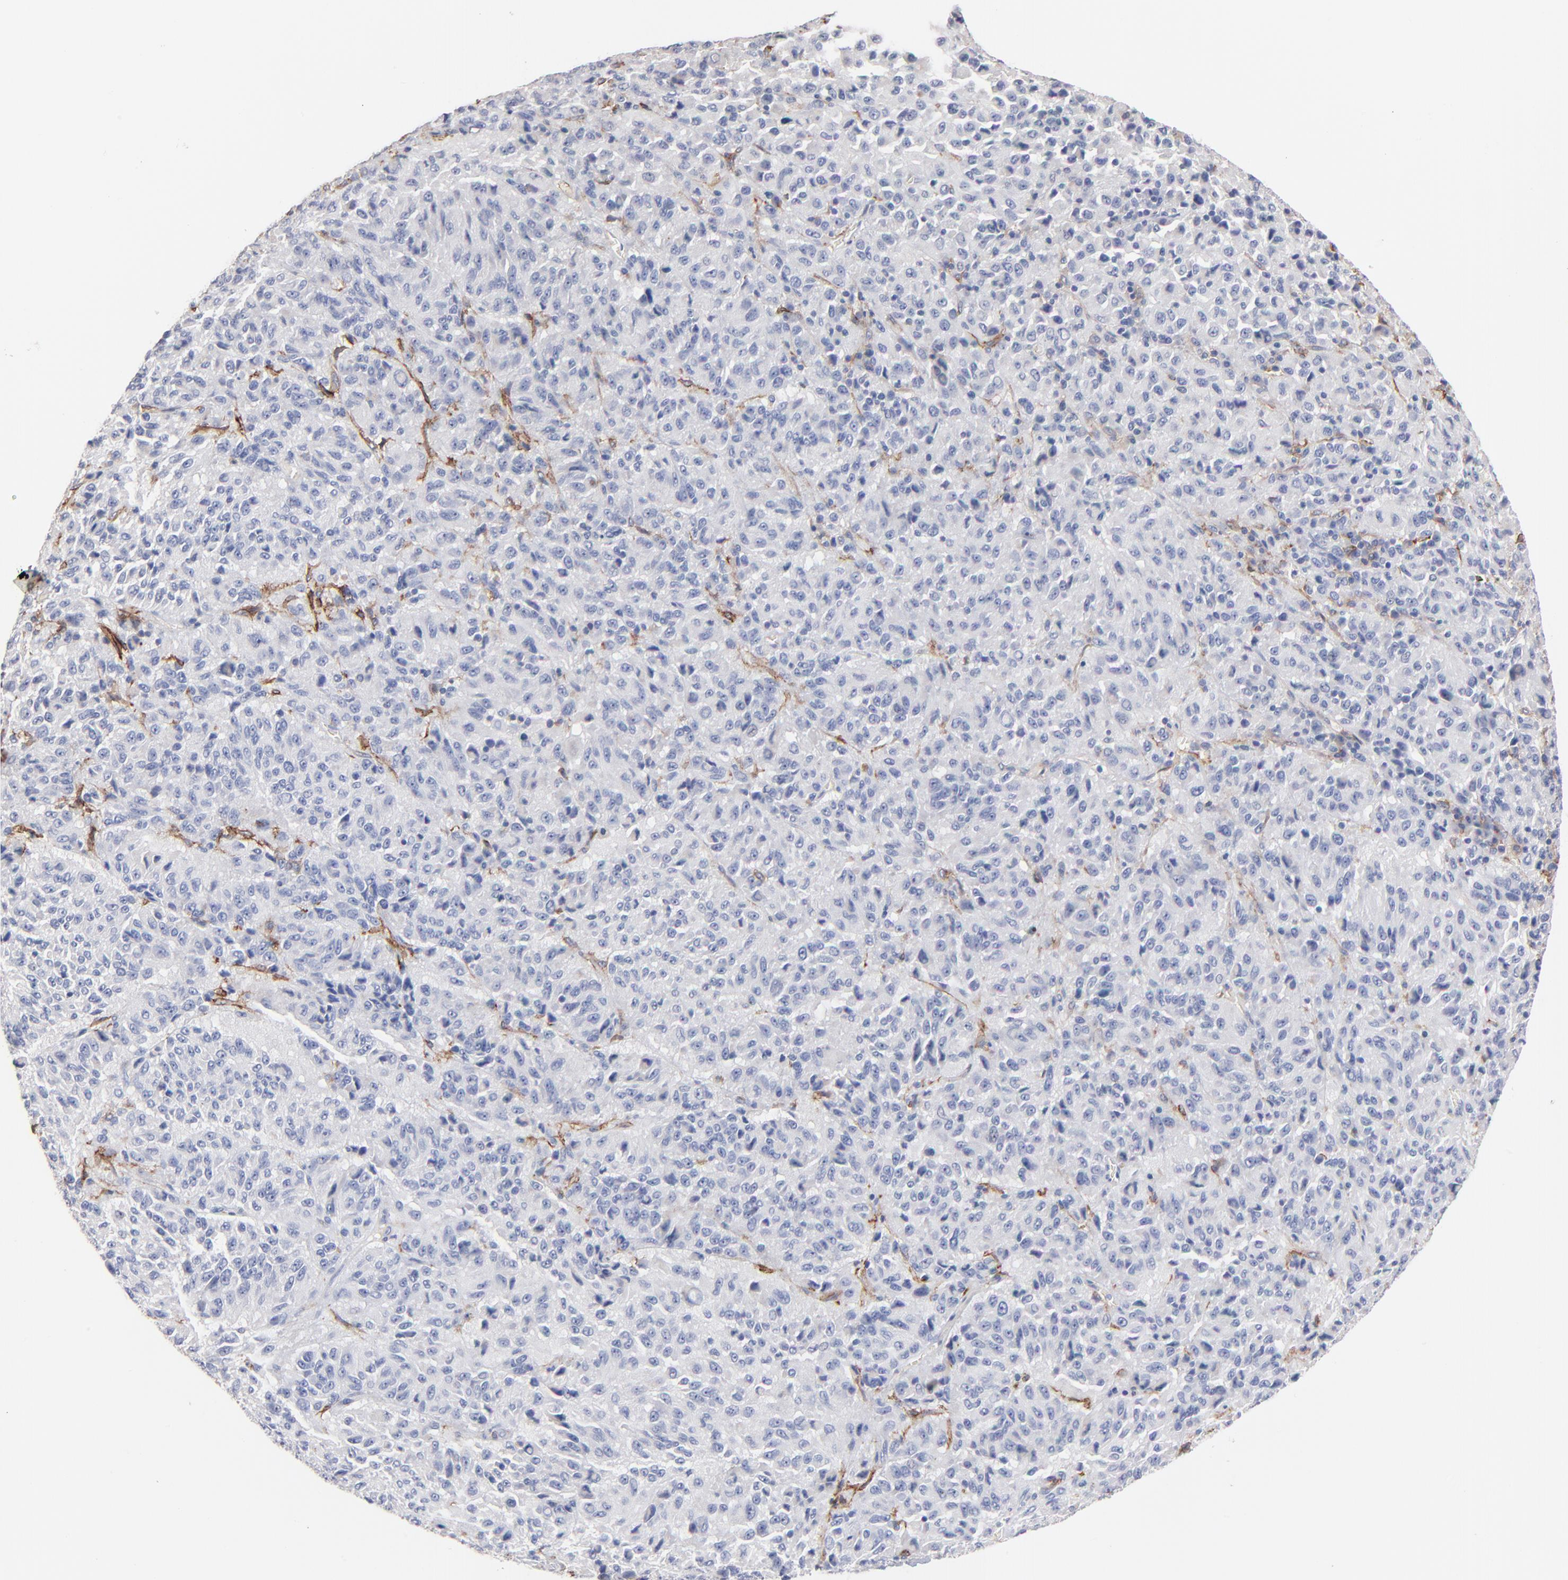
{"staining": {"intensity": "negative", "quantity": "none", "location": "none"}, "tissue": "melanoma", "cell_type": "Tumor cells", "image_type": "cancer", "snomed": [{"axis": "morphology", "description": "Malignant melanoma, Metastatic site"}, {"axis": "topography", "description": "Lung"}], "caption": "There is no significant positivity in tumor cells of melanoma.", "gene": "ITGA8", "patient": {"sex": "male", "age": 64}}